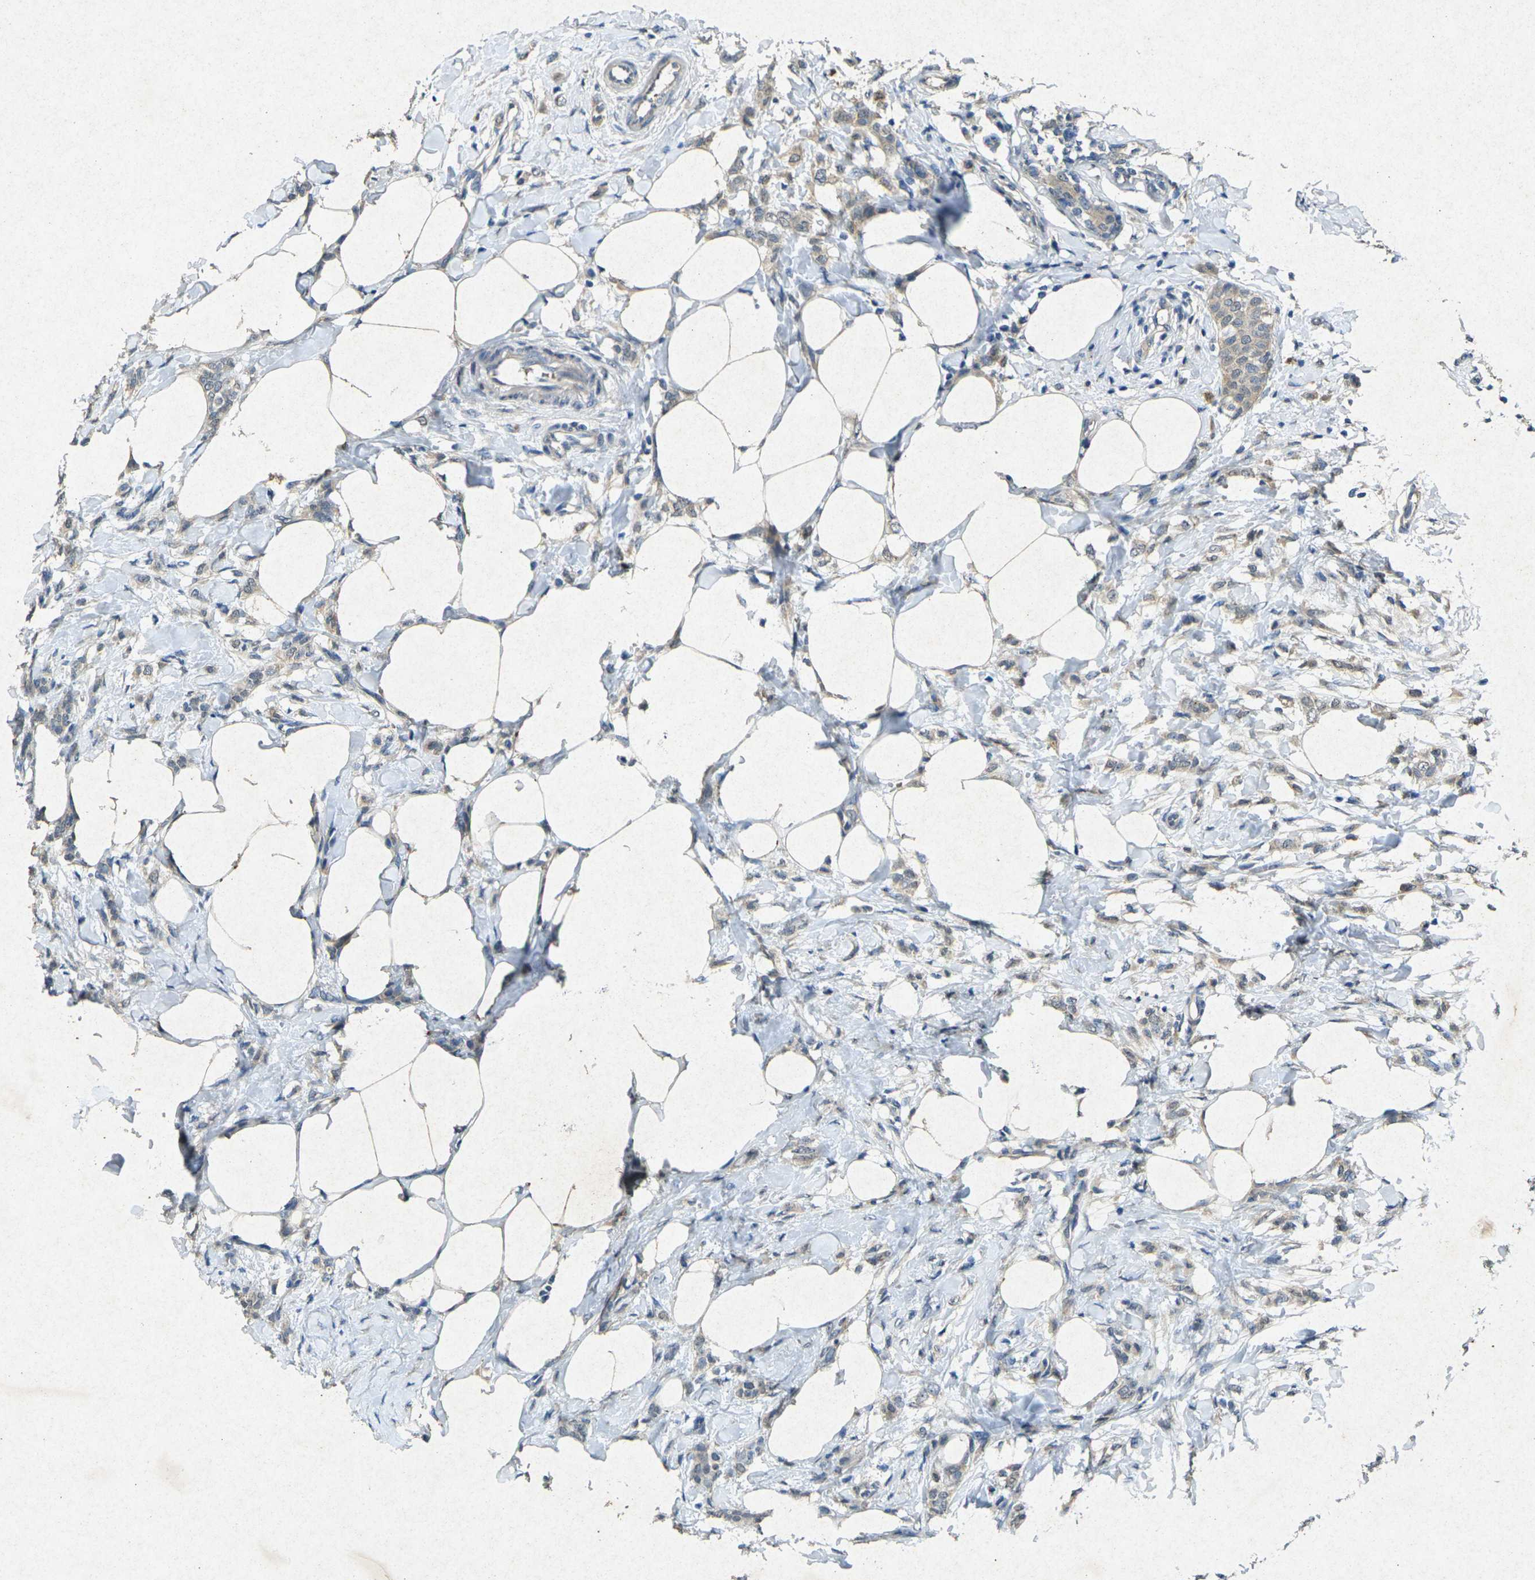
{"staining": {"intensity": "weak", "quantity": ">75%", "location": "cytoplasmic/membranous"}, "tissue": "breast cancer", "cell_type": "Tumor cells", "image_type": "cancer", "snomed": [{"axis": "morphology", "description": "Lobular carcinoma, in situ"}, {"axis": "morphology", "description": "Lobular carcinoma"}, {"axis": "topography", "description": "Breast"}], "caption": "An immunohistochemistry histopathology image of neoplastic tissue is shown. Protein staining in brown highlights weak cytoplasmic/membranous positivity in breast lobular carcinoma within tumor cells.", "gene": "RGMA", "patient": {"sex": "female", "age": 41}}